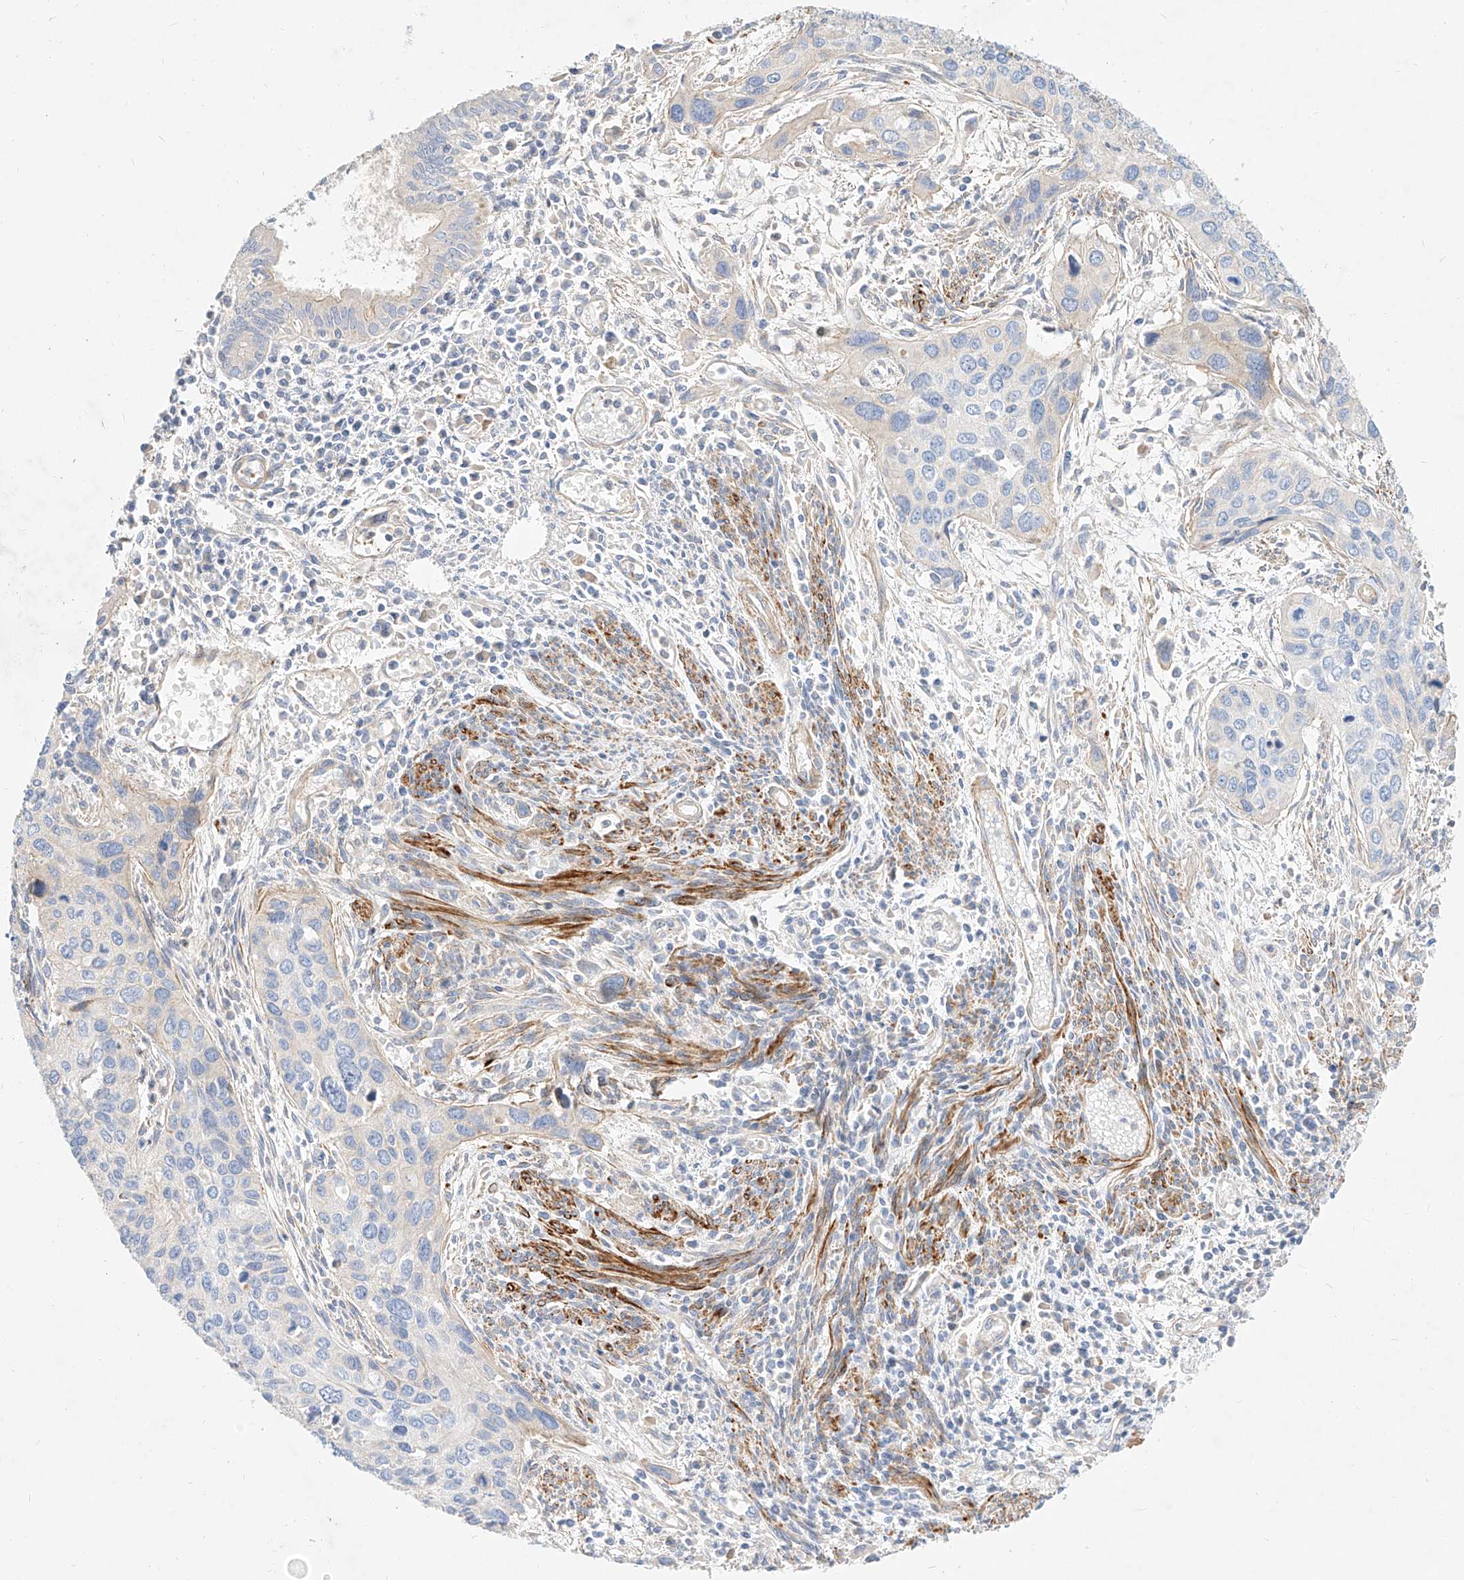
{"staining": {"intensity": "negative", "quantity": "none", "location": "none"}, "tissue": "cervical cancer", "cell_type": "Tumor cells", "image_type": "cancer", "snomed": [{"axis": "morphology", "description": "Squamous cell carcinoma, NOS"}, {"axis": "topography", "description": "Cervix"}], "caption": "Squamous cell carcinoma (cervical) stained for a protein using immunohistochemistry exhibits no expression tumor cells.", "gene": "KCNH5", "patient": {"sex": "female", "age": 55}}